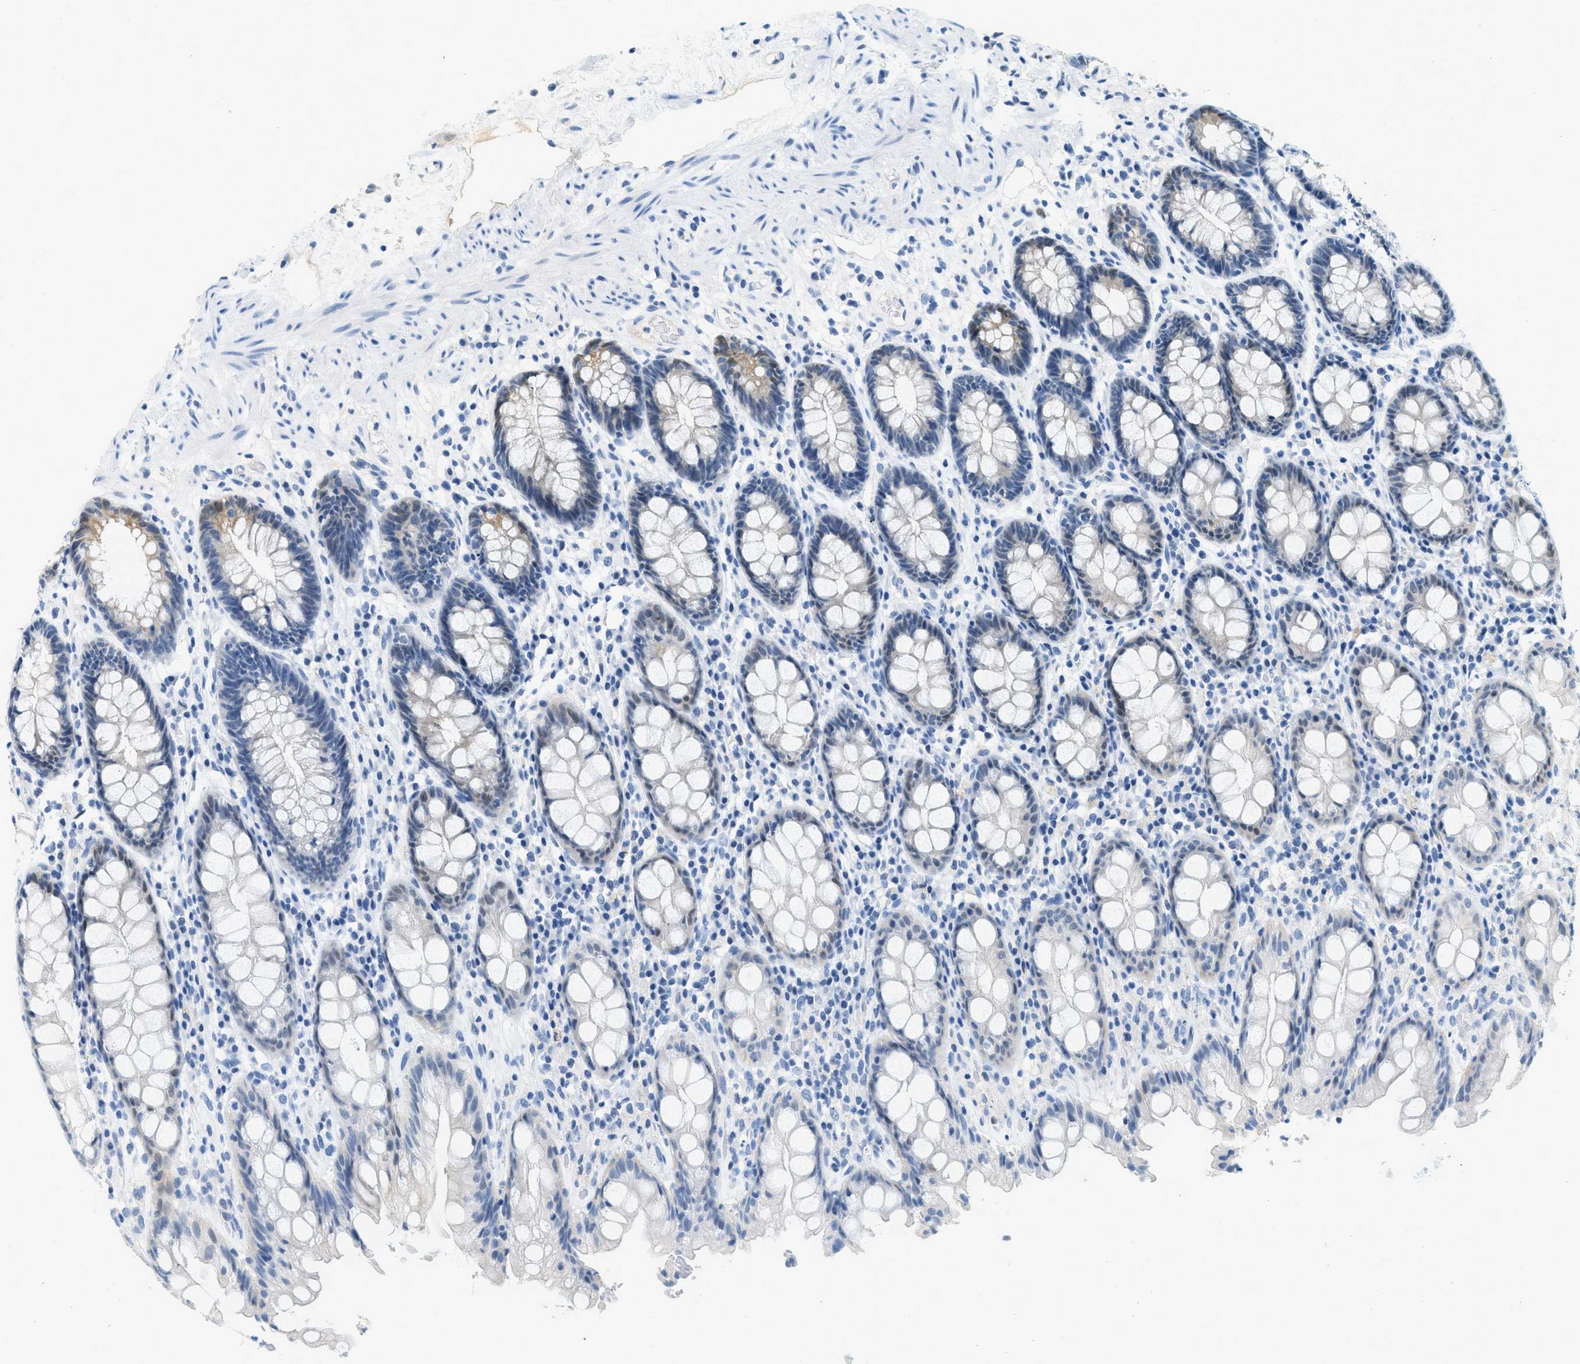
{"staining": {"intensity": "weak", "quantity": "25%-75%", "location": "cytoplasmic/membranous"}, "tissue": "rectum", "cell_type": "Glandular cells", "image_type": "normal", "snomed": [{"axis": "morphology", "description": "Normal tissue, NOS"}, {"axis": "topography", "description": "Rectum"}], "caption": "Benign rectum was stained to show a protein in brown. There is low levels of weak cytoplasmic/membranous expression in about 25%-75% of glandular cells.", "gene": "CYP4X1", "patient": {"sex": "male", "age": 64}}